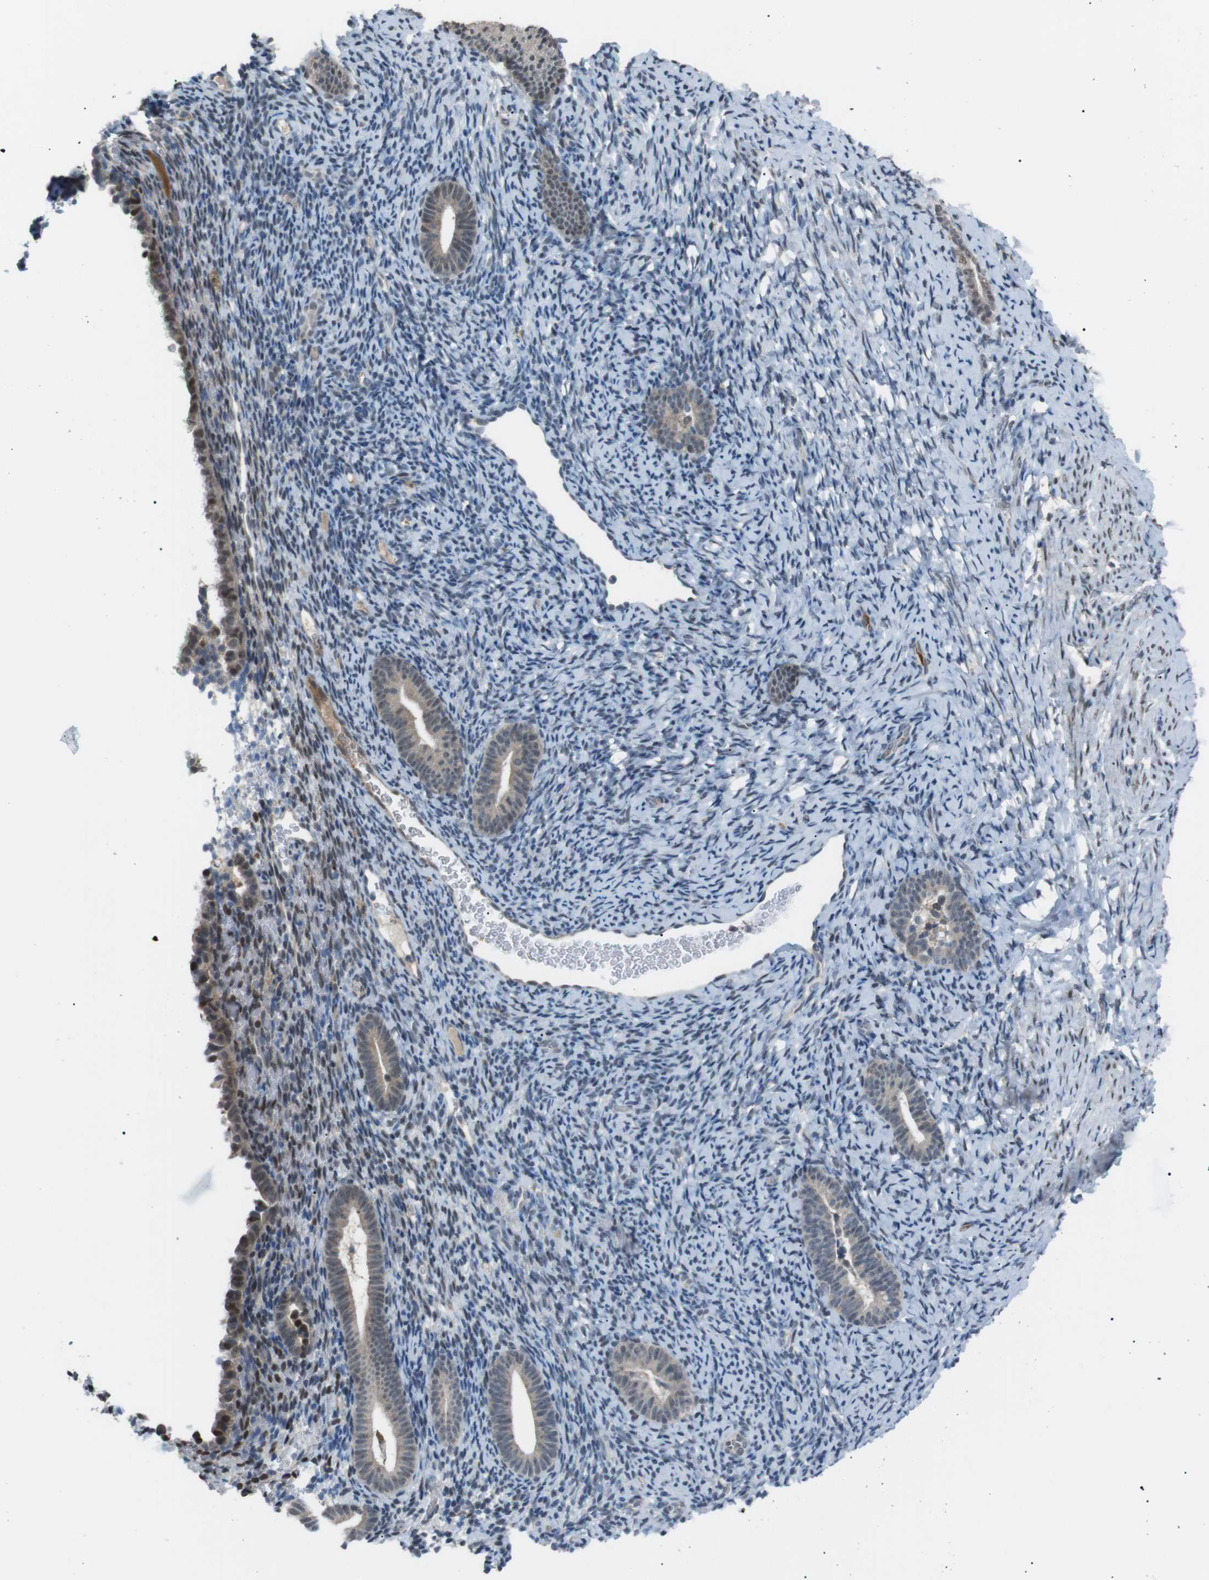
{"staining": {"intensity": "weak", "quantity": "<25%", "location": "nuclear"}, "tissue": "endometrium", "cell_type": "Cells in endometrial stroma", "image_type": "normal", "snomed": [{"axis": "morphology", "description": "Normal tissue, NOS"}, {"axis": "topography", "description": "Endometrium"}], "caption": "This is an immunohistochemistry photomicrograph of unremarkable human endometrium. There is no positivity in cells in endometrial stroma.", "gene": "SRPK2", "patient": {"sex": "female", "age": 51}}